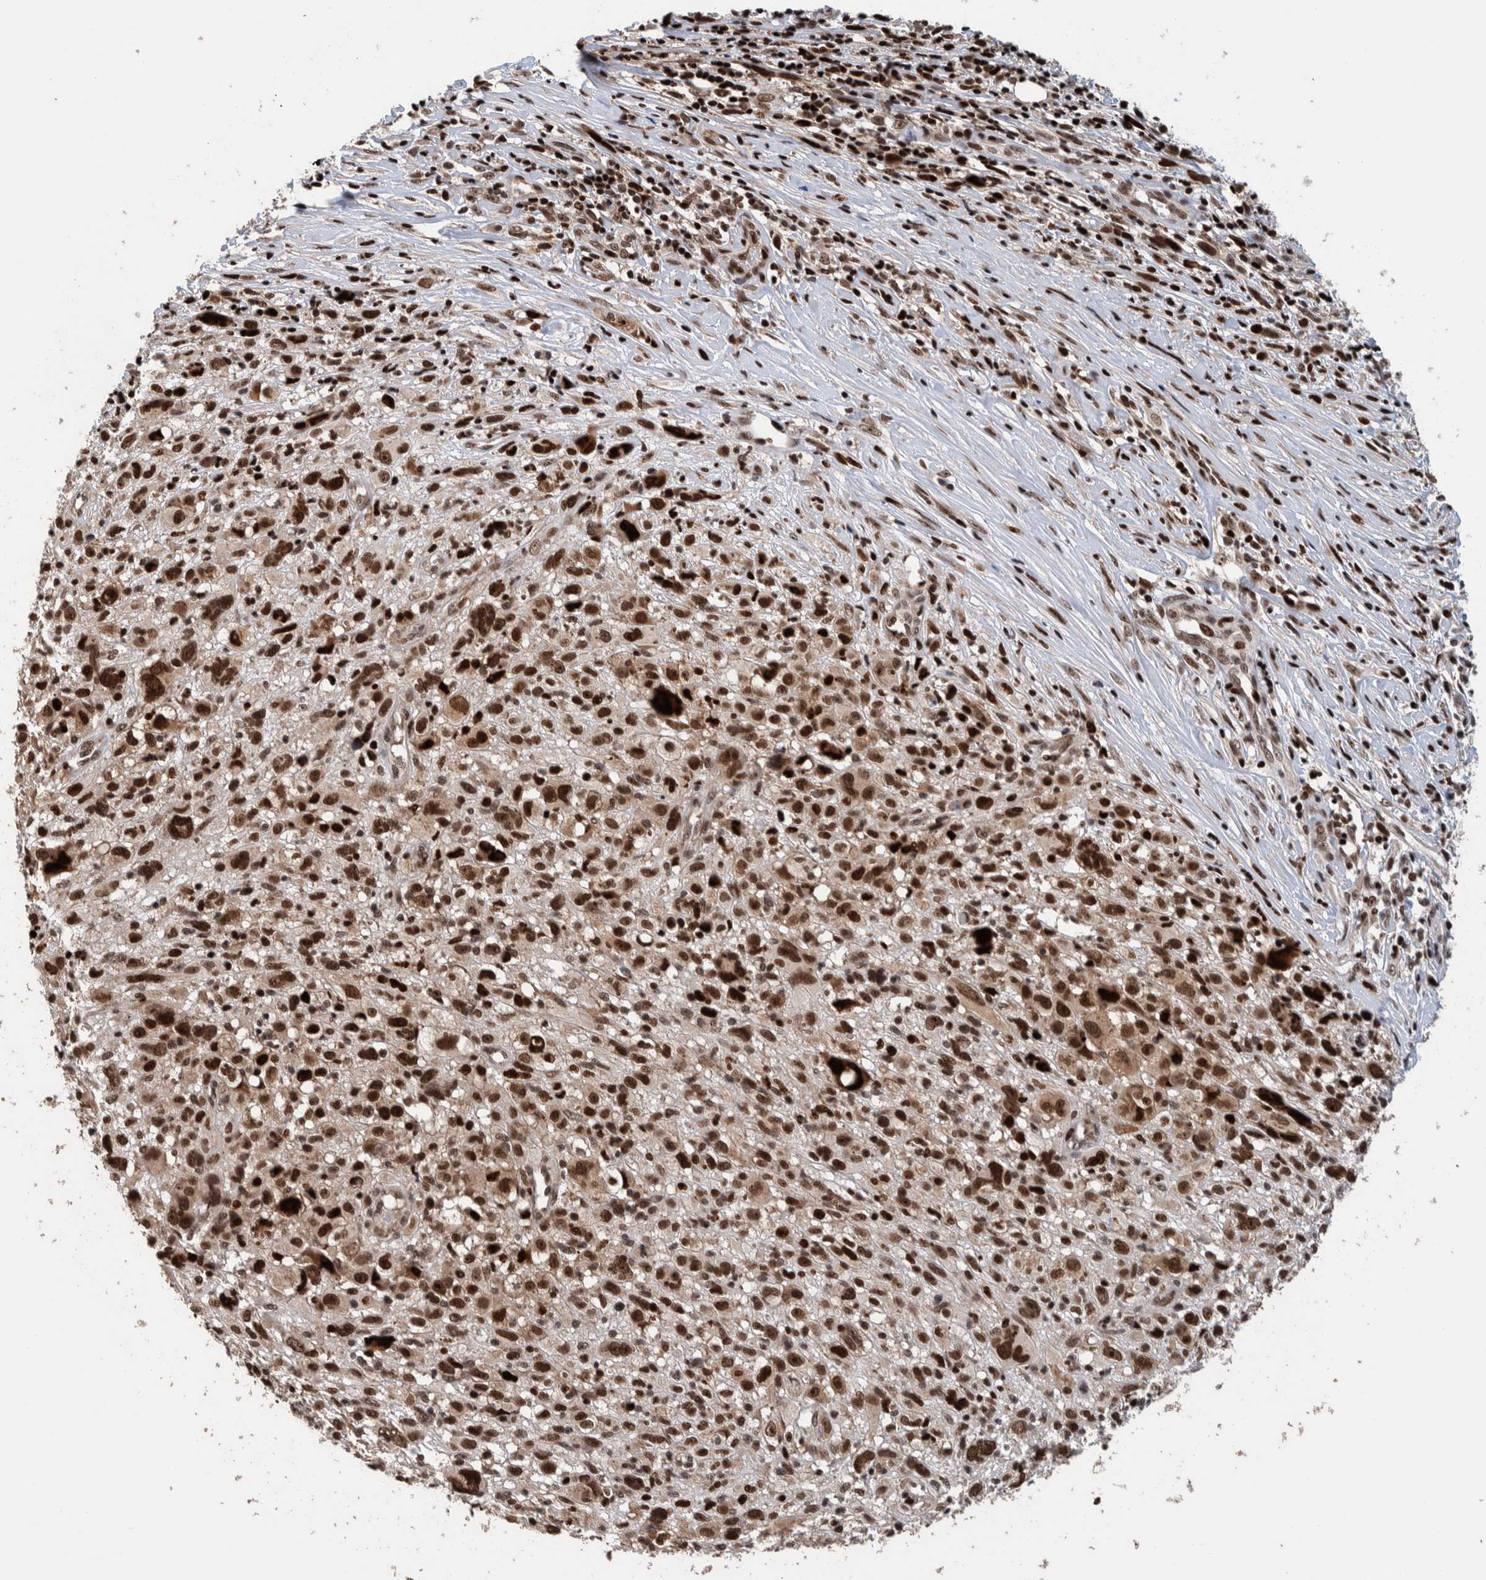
{"staining": {"intensity": "strong", "quantity": ">75%", "location": "nuclear"}, "tissue": "melanoma", "cell_type": "Tumor cells", "image_type": "cancer", "snomed": [{"axis": "morphology", "description": "Malignant melanoma, NOS"}, {"axis": "topography", "description": "Skin"}], "caption": "Protein expression by immunohistochemistry demonstrates strong nuclear positivity in approximately >75% of tumor cells in malignant melanoma.", "gene": "CHD4", "patient": {"sex": "female", "age": 55}}